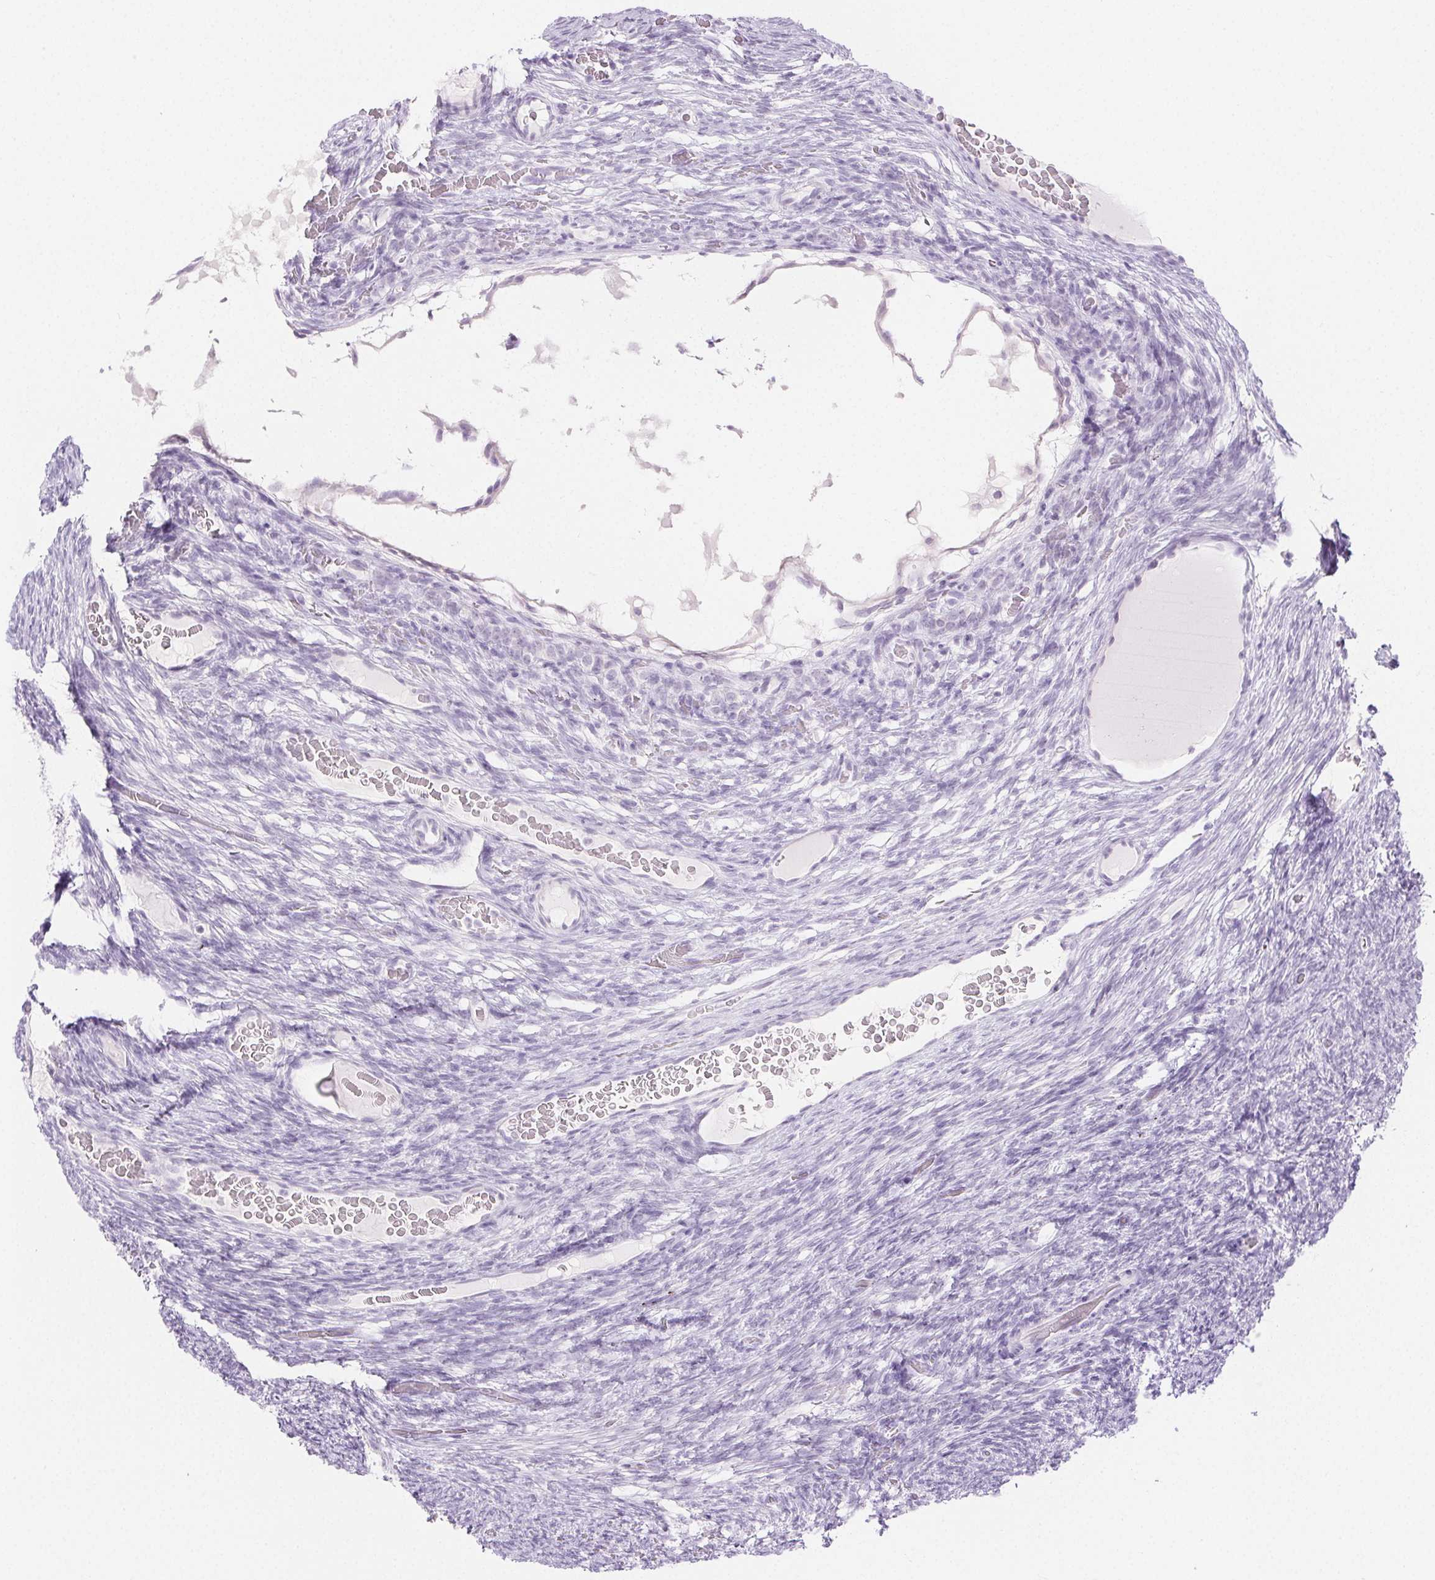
{"staining": {"intensity": "negative", "quantity": "none", "location": "none"}, "tissue": "ovary", "cell_type": "Ovarian stroma cells", "image_type": "normal", "snomed": [{"axis": "morphology", "description": "Normal tissue, NOS"}, {"axis": "topography", "description": "Ovary"}], "caption": "IHC micrograph of benign ovary: ovary stained with DAB shows no significant protein staining in ovarian stroma cells. (DAB (3,3'-diaminobenzidine) immunohistochemistry (IHC) visualized using brightfield microscopy, high magnification).", "gene": "SPRR3", "patient": {"sex": "female", "age": 34}}